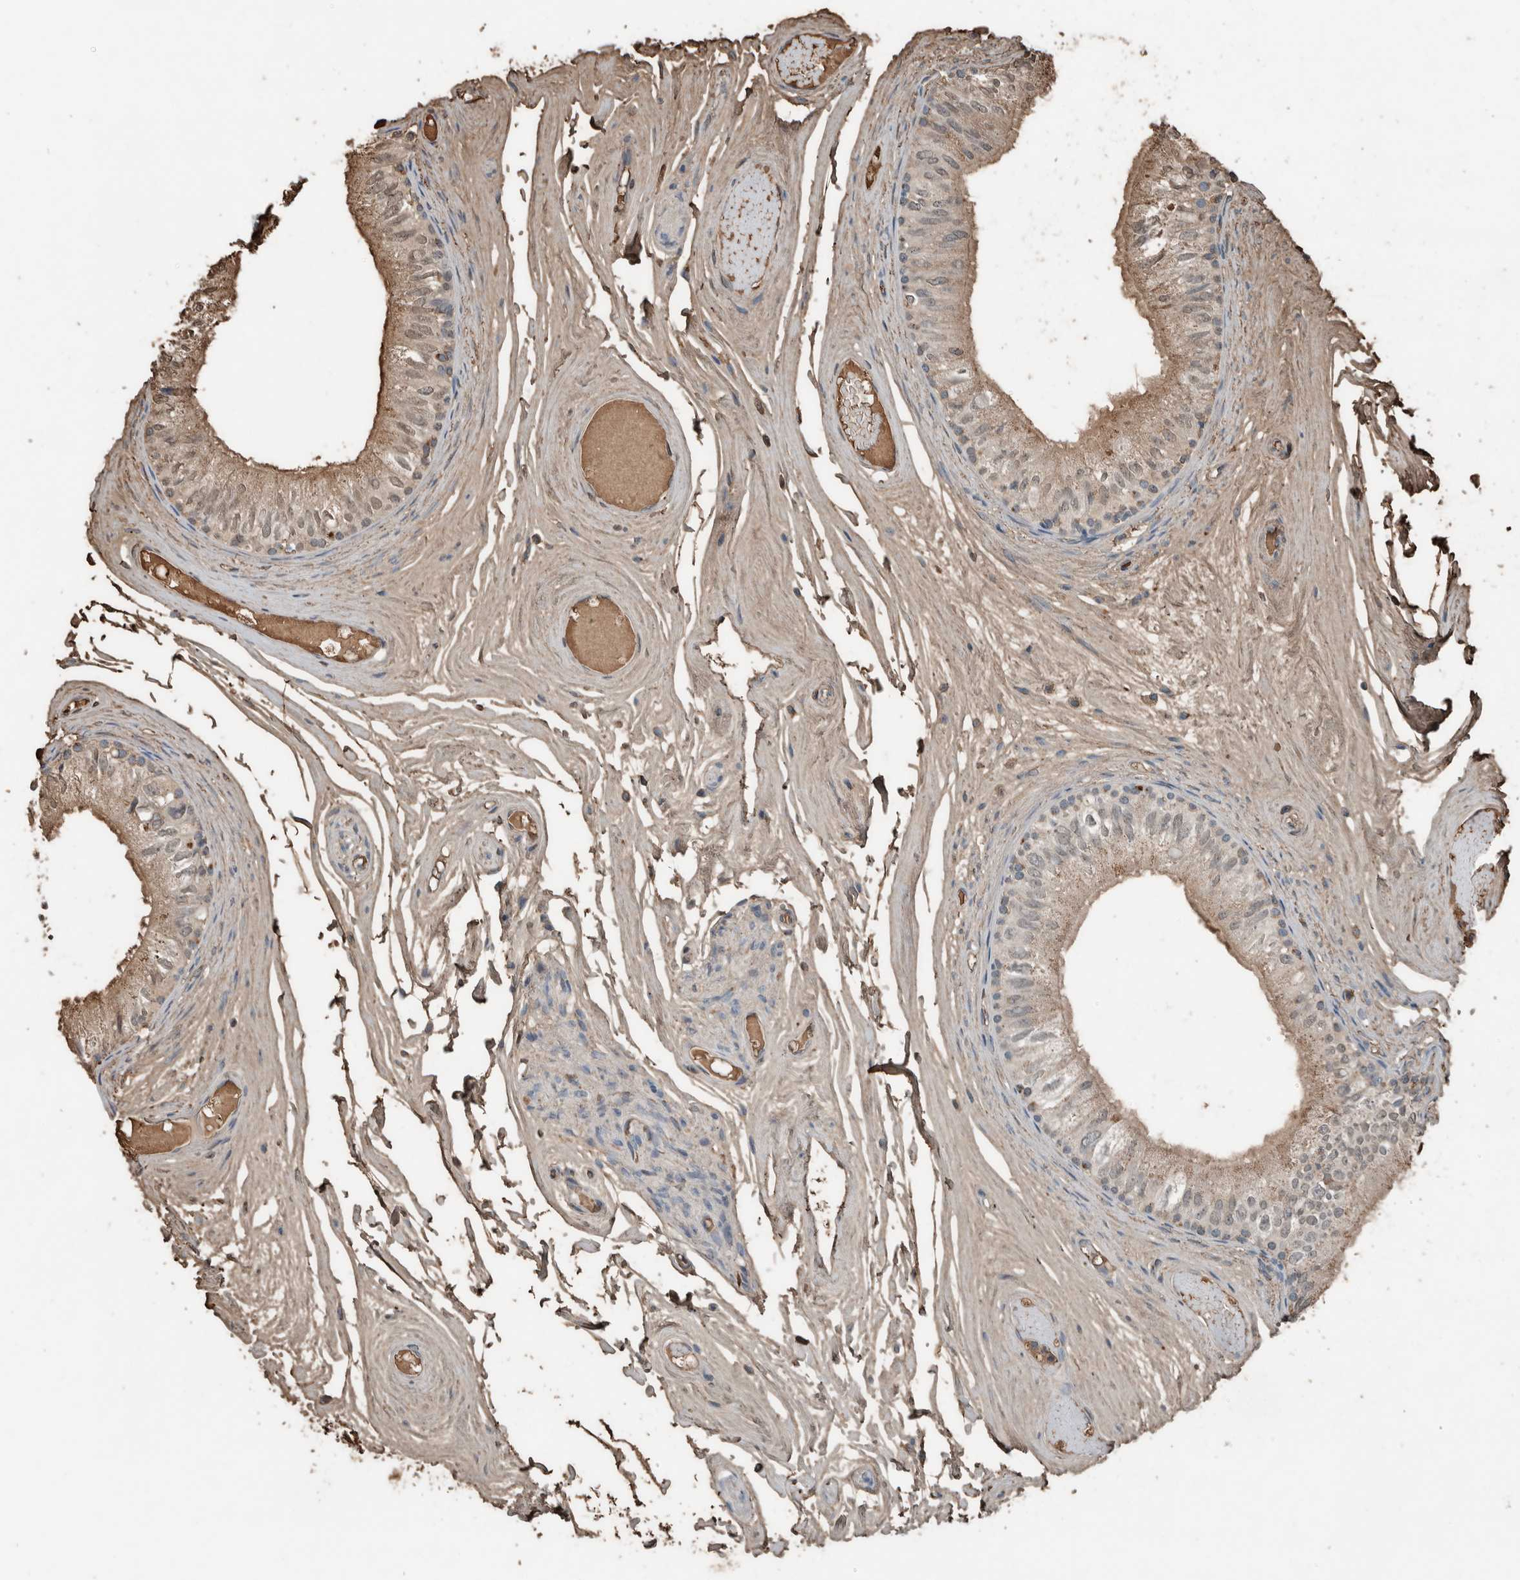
{"staining": {"intensity": "moderate", "quantity": "<25%", "location": "cytoplasmic/membranous"}, "tissue": "epididymis", "cell_type": "Glandular cells", "image_type": "normal", "snomed": [{"axis": "morphology", "description": "Normal tissue, NOS"}, {"axis": "topography", "description": "Epididymis"}], "caption": "Protein staining by immunohistochemistry reveals moderate cytoplasmic/membranous expression in about <25% of glandular cells in unremarkable epididymis.", "gene": "USP34", "patient": {"sex": "male", "age": 79}}